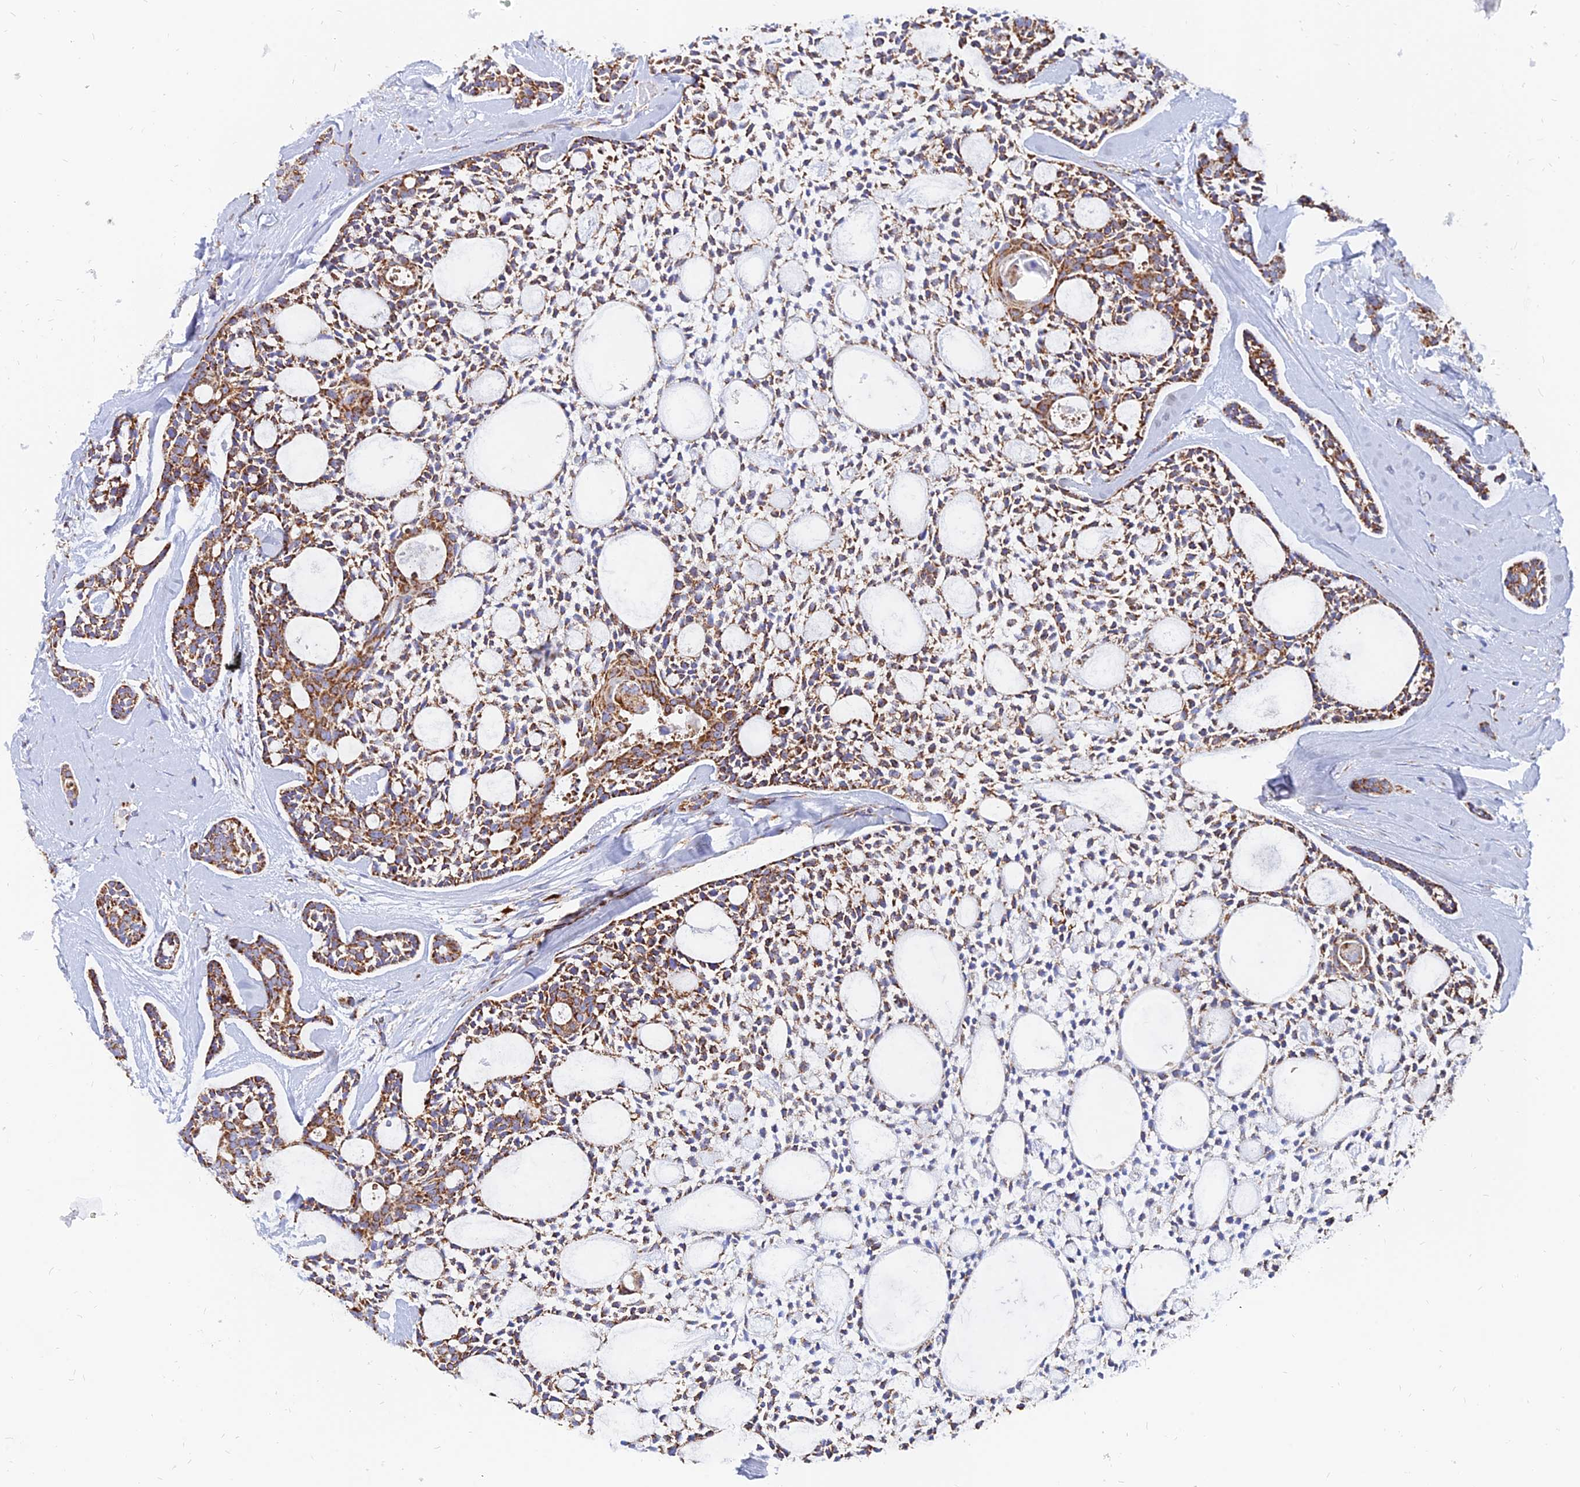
{"staining": {"intensity": "moderate", "quantity": ">75%", "location": "cytoplasmic/membranous"}, "tissue": "head and neck cancer", "cell_type": "Tumor cells", "image_type": "cancer", "snomed": [{"axis": "morphology", "description": "Adenocarcinoma, NOS"}, {"axis": "topography", "description": "Subcutis"}, {"axis": "topography", "description": "Head-Neck"}], "caption": "Immunohistochemical staining of human head and neck cancer (adenocarcinoma) reveals medium levels of moderate cytoplasmic/membranous protein positivity in about >75% of tumor cells.", "gene": "NDUFB6", "patient": {"sex": "female", "age": 73}}